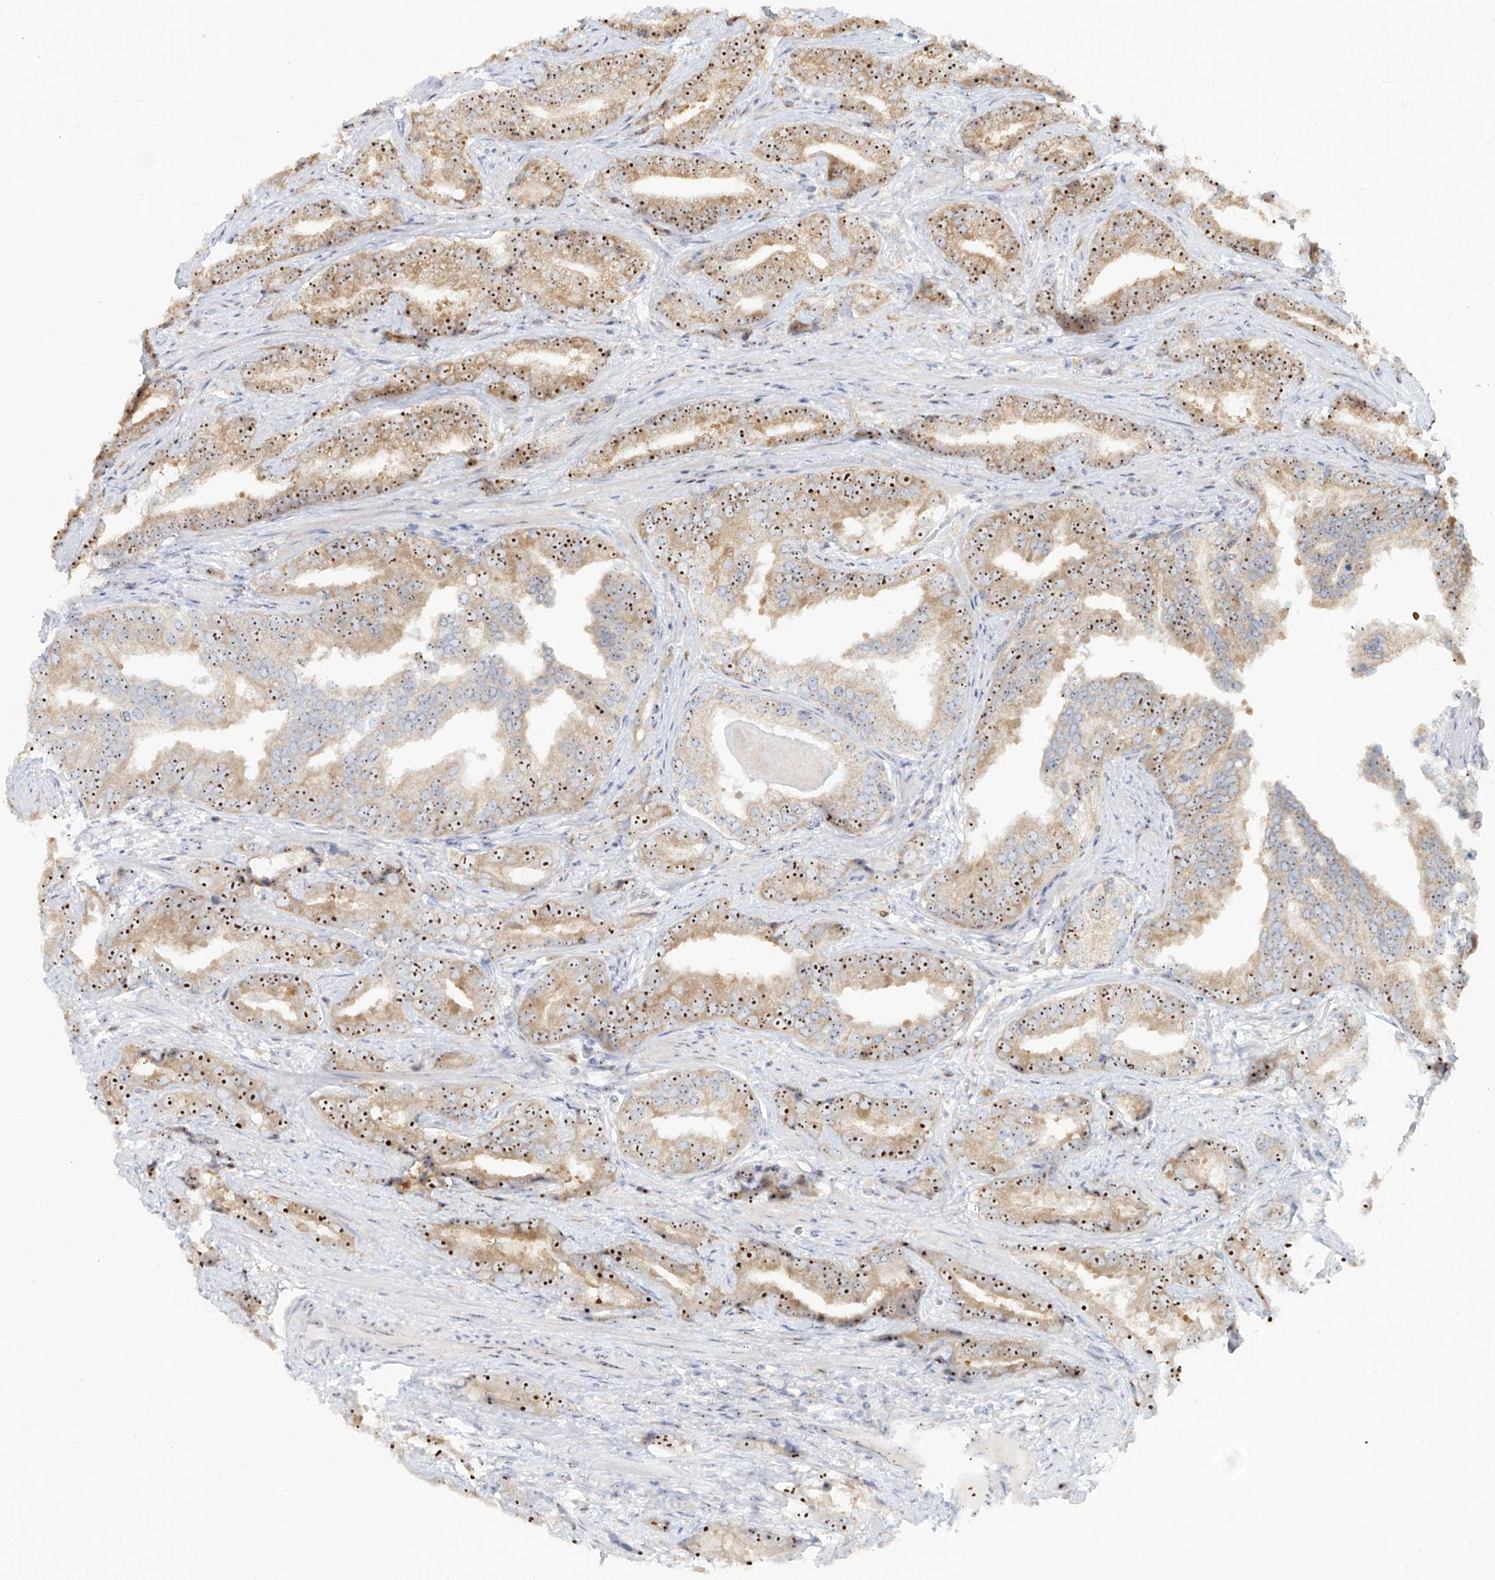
{"staining": {"intensity": "strong", "quantity": ">75%", "location": "cytoplasmic/membranous,nuclear"}, "tissue": "prostate cancer", "cell_type": "Tumor cells", "image_type": "cancer", "snomed": [{"axis": "morphology", "description": "Adenocarcinoma, Low grade"}, {"axis": "topography", "description": "Prostate"}], "caption": "Protein positivity by immunohistochemistry displays strong cytoplasmic/membranous and nuclear expression in about >75% of tumor cells in prostate adenocarcinoma (low-grade).", "gene": "BYSL", "patient": {"sex": "male", "age": 67}}